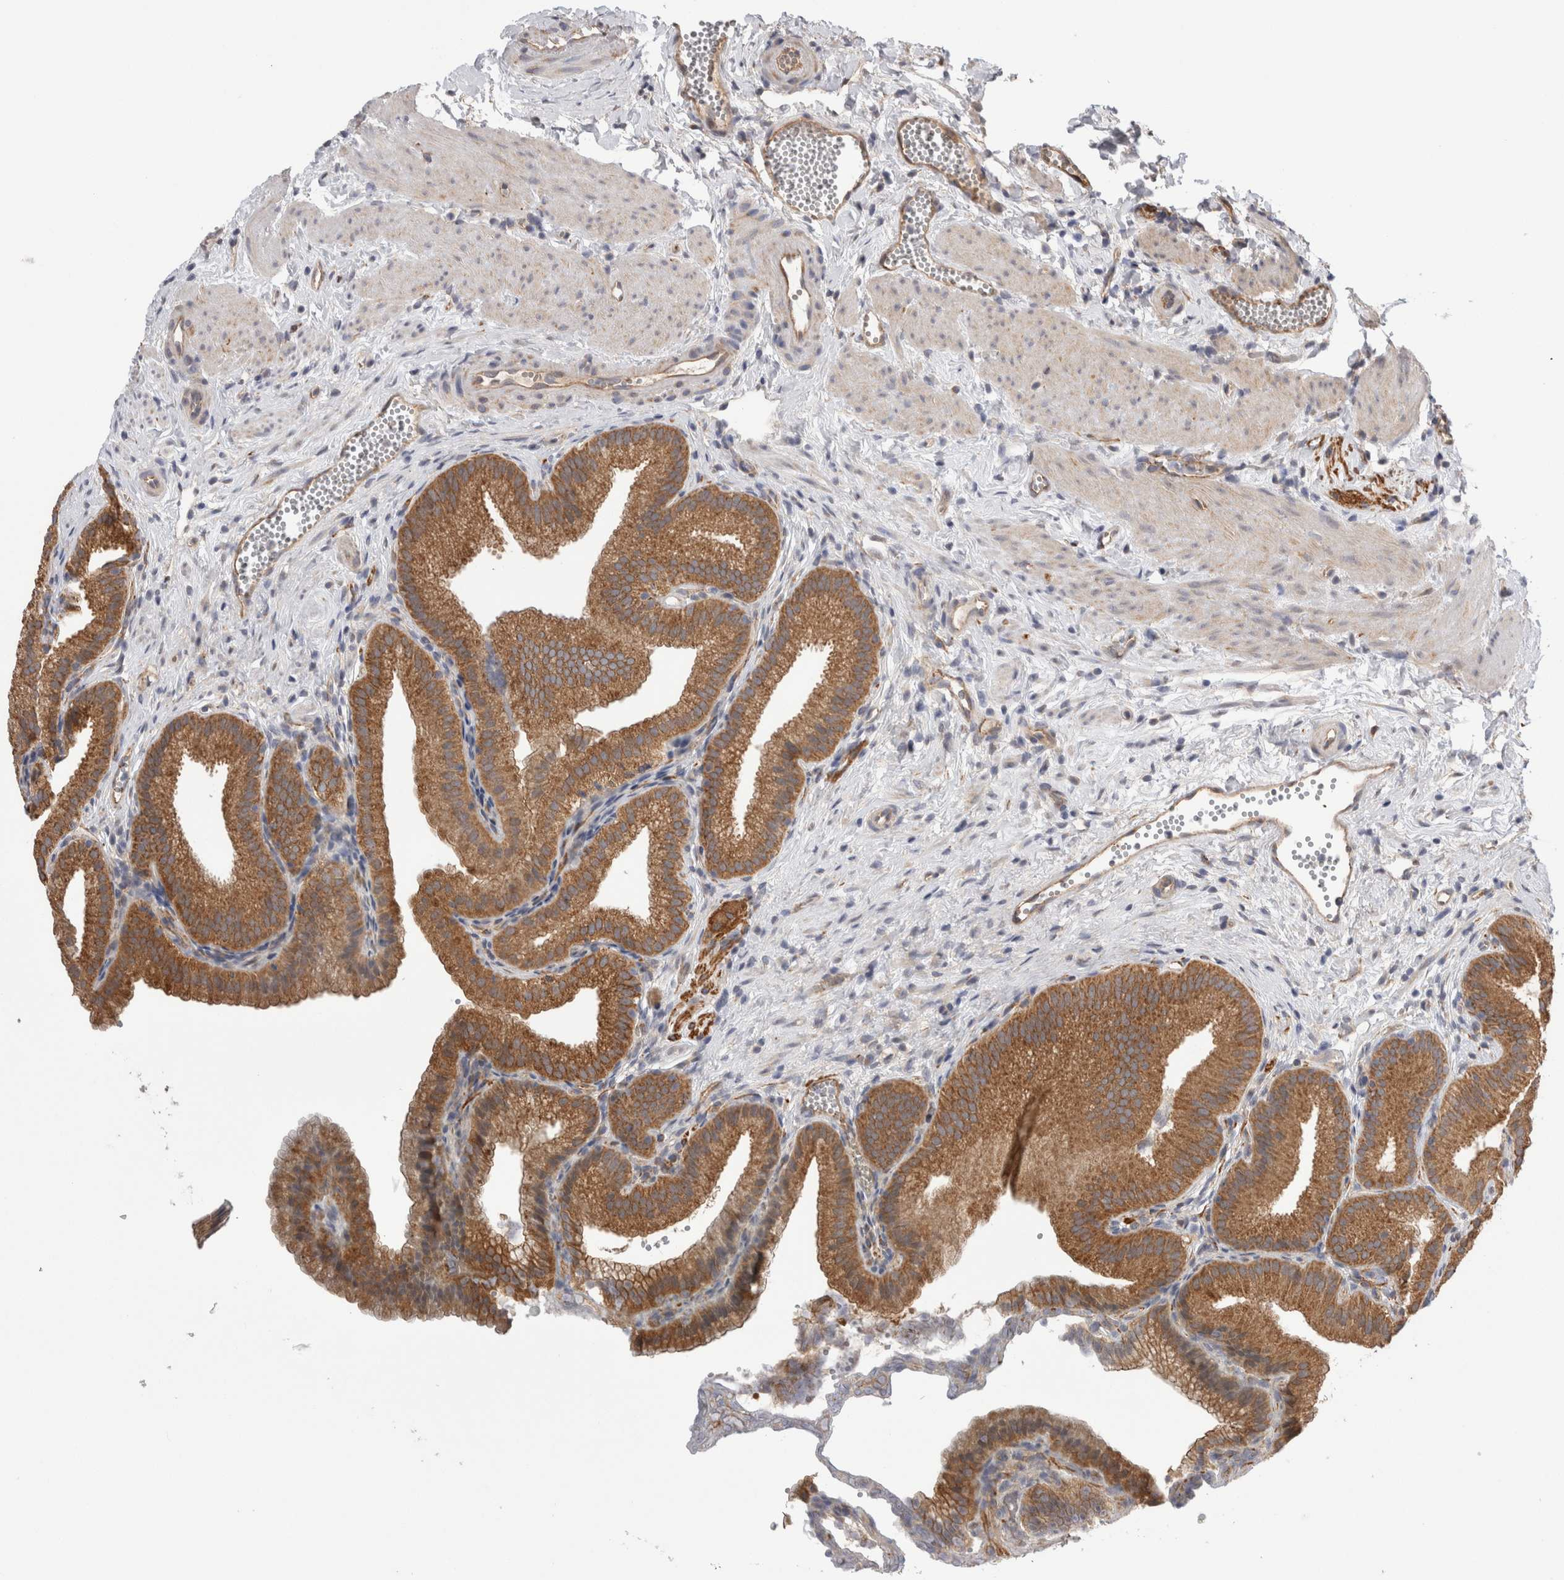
{"staining": {"intensity": "strong", "quantity": ">75%", "location": "cytoplasmic/membranous"}, "tissue": "gallbladder", "cell_type": "Glandular cells", "image_type": "normal", "snomed": [{"axis": "morphology", "description": "Normal tissue, NOS"}, {"axis": "topography", "description": "Gallbladder"}], "caption": "Immunohistochemistry (IHC) micrograph of normal gallbladder: gallbladder stained using immunohistochemistry (IHC) shows high levels of strong protein expression localized specifically in the cytoplasmic/membranous of glandular cells, appearing as a cytoplasmic/membranous brown color.", "gene": "TAFA5", "patient": {"sex": "male", "age": 38}}